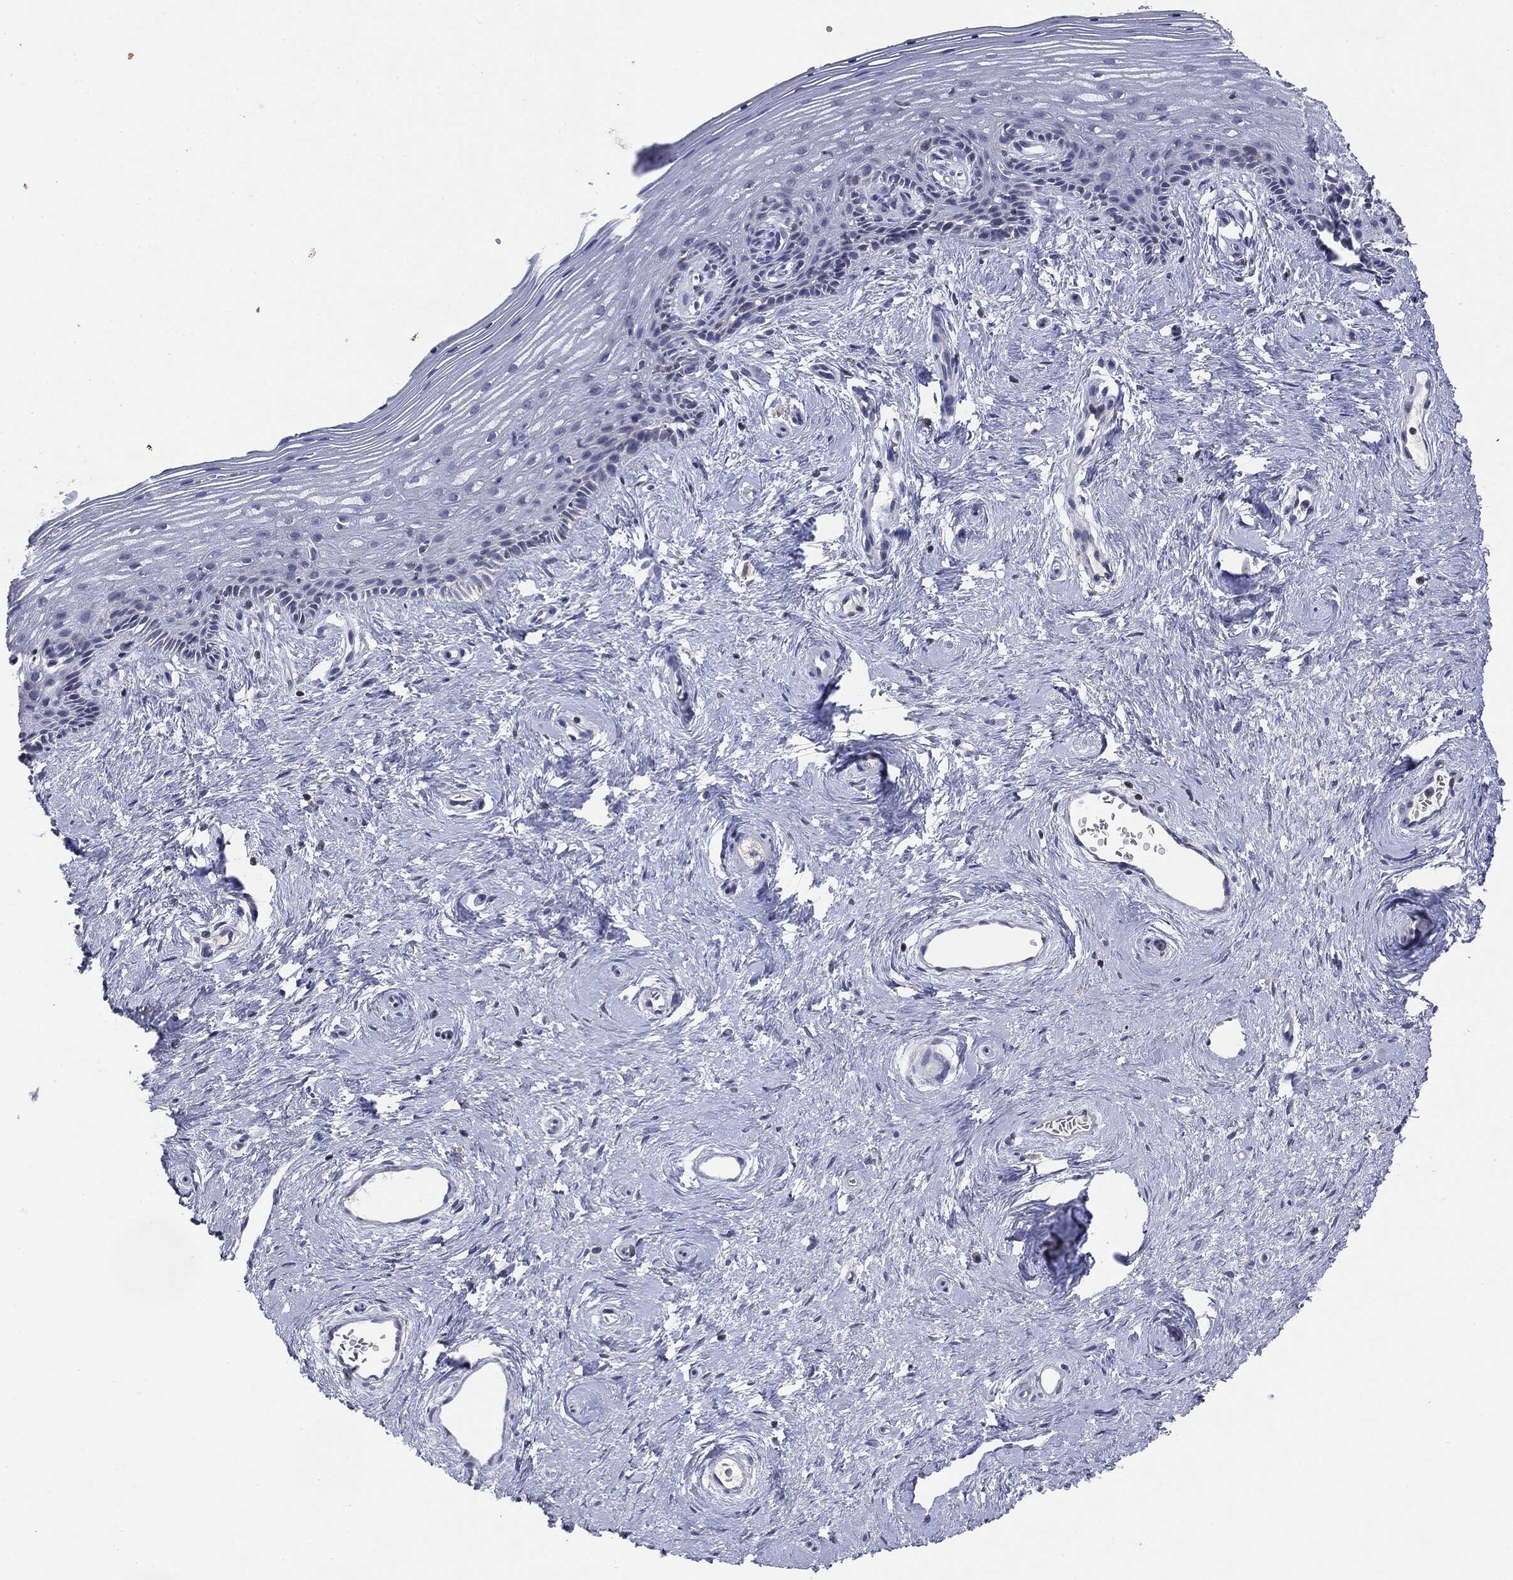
{"staining": {"intensity": "negative", "quantity": "none", "location": "none"}, "tissue": "vagina", "cell_type": "Squamous epithelial cells", "image_type": "normal", "snomed": [{"axis": "morphology", "description": "Normal tissue, NOS"}, {"axis": "topography", "description": "Vagina"}], "caption": "Unremarkable vagina was stained to show a protein in brown. There is no significant staining in squamous epithelial cells. (DAB immunohistochemistry, high magnification).", "gene": "KIF2C", "patient": {"sex": "female", "age": 45}}